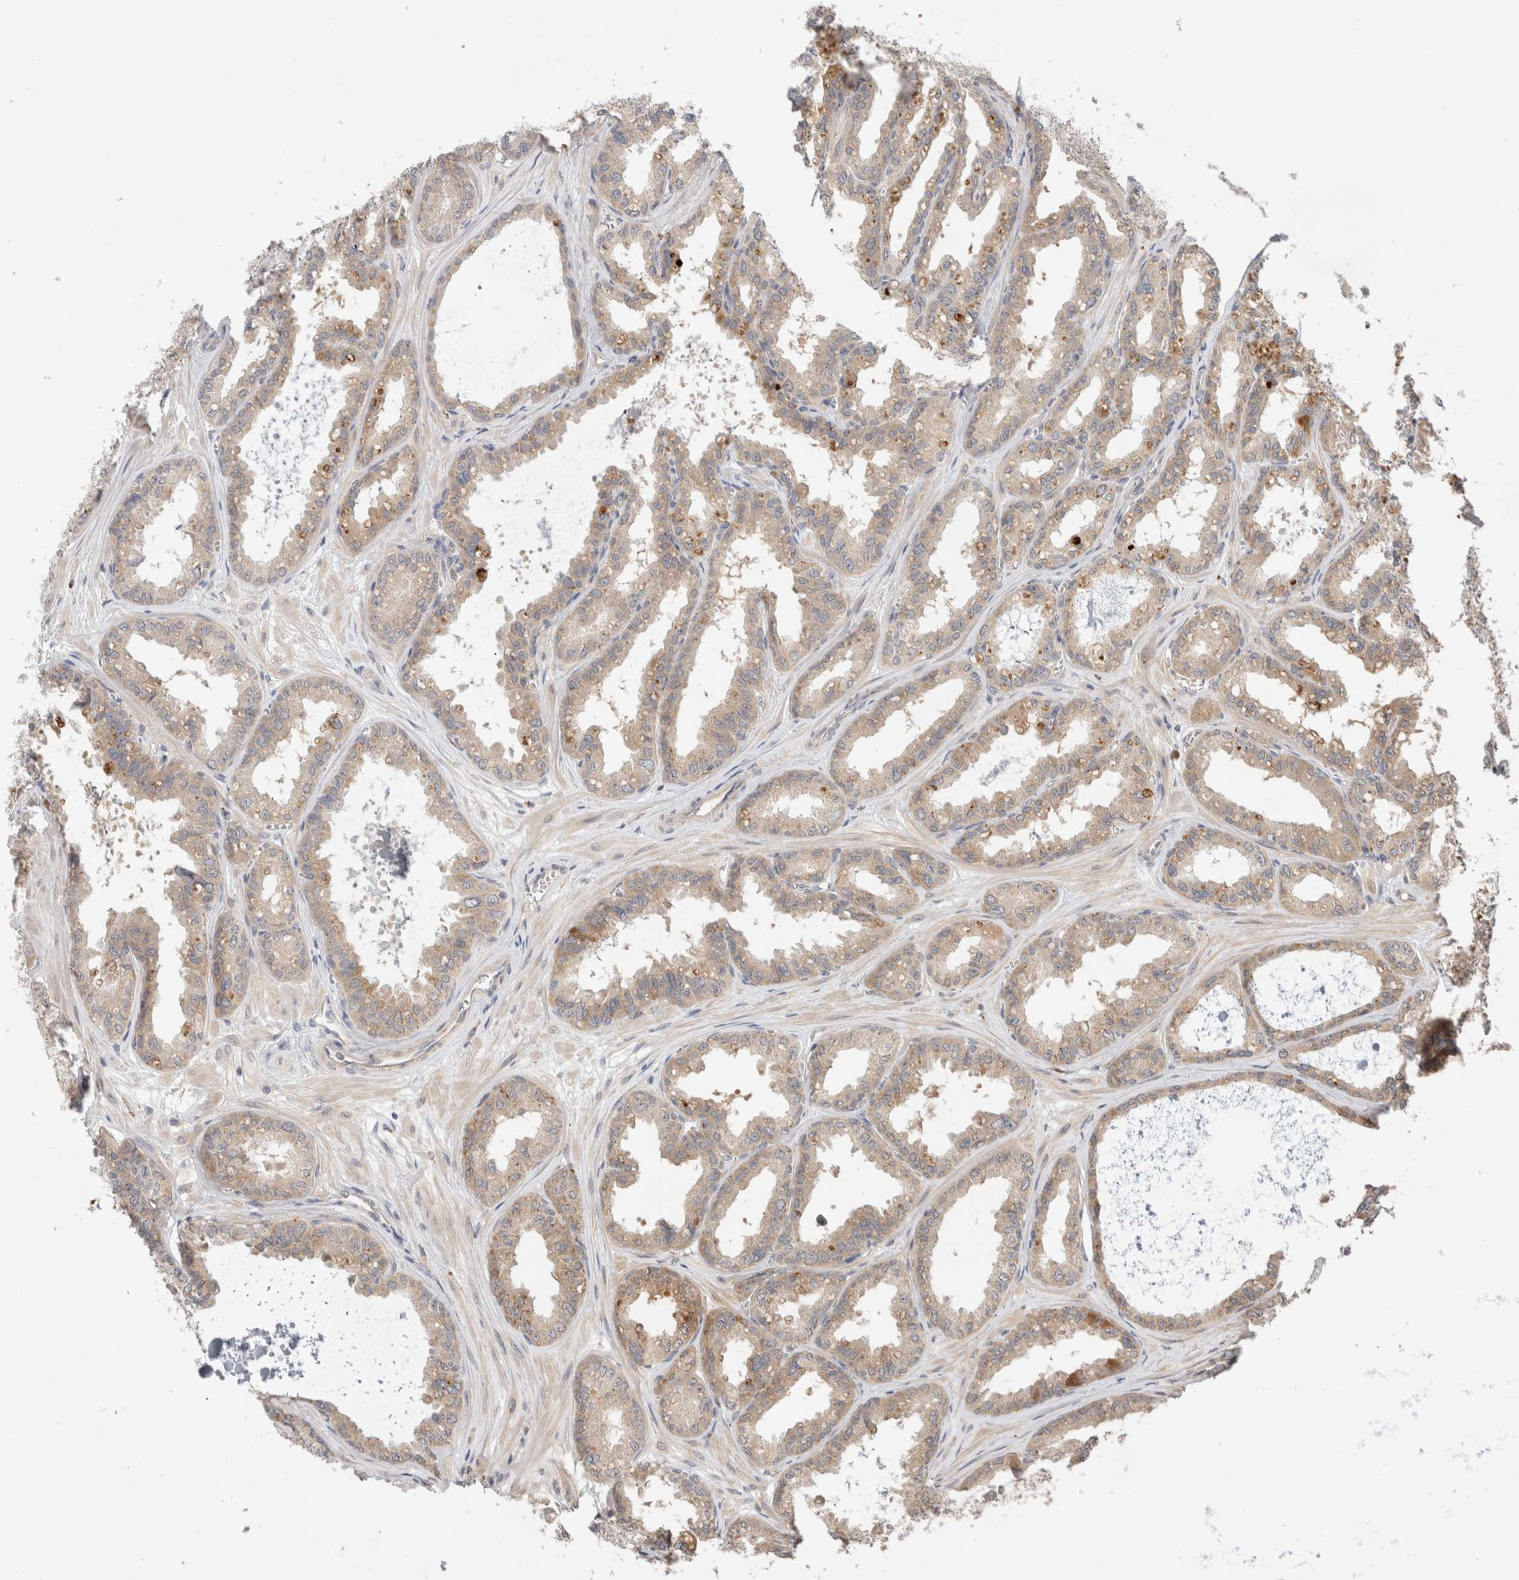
{"staining": {"intensity": "weak", "quantity": "<25%", "location": "cytoplasmic/membranous"}, "tissue": "seminal vesicle", "cell_type": "Glandular cells", "image_type": "normal", "snomed": [{"axis": "morphology", "description": "Normal tissue, NOS"}, {"axis": "topography", "description": "Prostate"}, {"axis": "topography", "description": "Seminal veicle"}], "caption": "DAB (3,3'-diaminobenzidine) immunohistochemical staining of unremarkable seminal vesicle exhibits no significant positivity in glandular cells. (DAB (3,3'-diaminobenzidine) immunohistochemistry visualized using brightfield microscopy, high magnification).", "gene": "SGK1", "patient": {"sex": "male", "age": 51}}